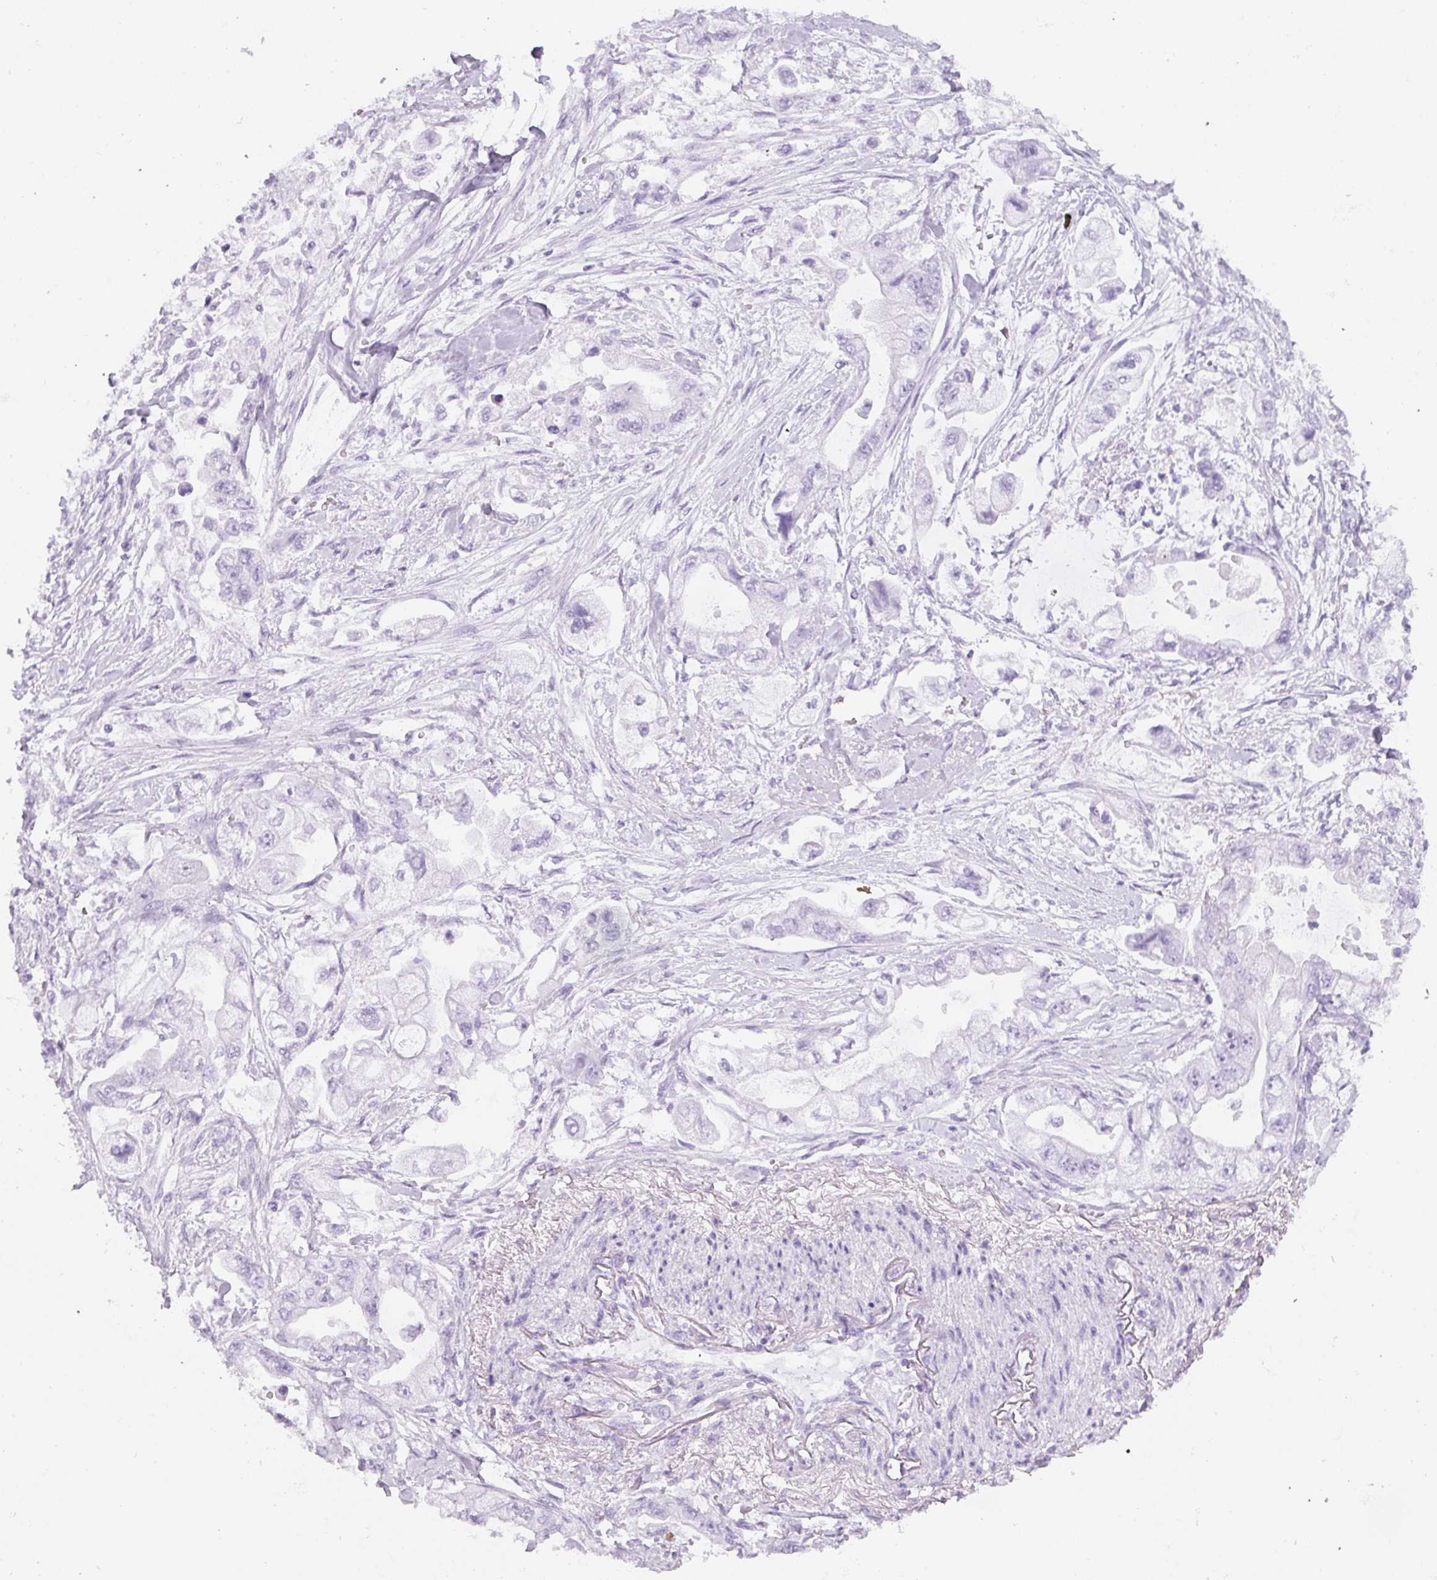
{"staining": {"intensity": "negative", "quantity": "none", "location": "none"}, "tissue": "stomach cancer", "cell_type": "Tumor cells", "image_type": "cancer", "snomed": [{"axis": "morphology", "description": "Adenocarcinoma, NOS"}, {"axis": "topography", "description": "Stomach"}], "caption": "A photomicrograph of stomach cancer stained for a protein shows no brown staining in tumor cells.", "gene": "TMEM42", "patient": {"sex": "male", "age": 62}}